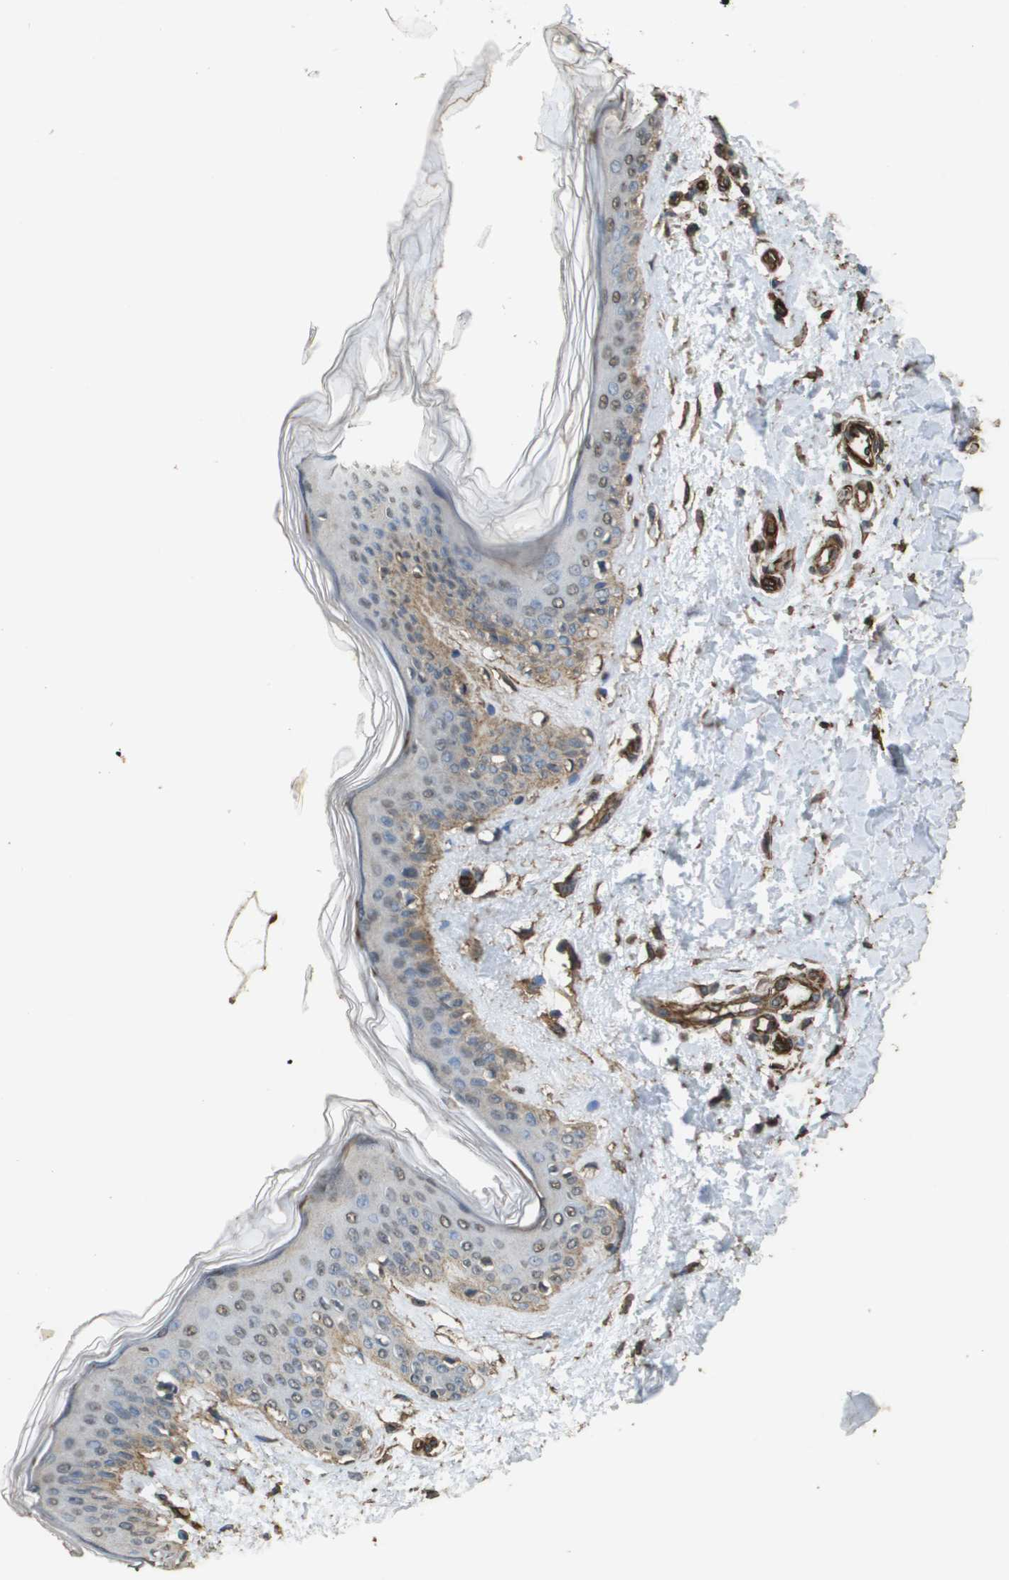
{"staining": {"intensity": "moderate", "quantity": ">75%", "location": "cytoplasmic/membranous"}, "tissue": "skin", "cell_type": "Fibroblasts", "image_type": "normal", "snomed": [{"axis": "morphology", "description": "Normal tissue, NOS"}, {"axis": "topography", "description": "Skin"}], "caption": "Immunohistochemistry (IHC) histopathology image of benign human skin stained for a protein (brown), which reveals medium levels of moderate cytoplasmic/membranous positivity in approximately >75% of fibroblasts.", "gene": "AAMP", "patient": {"sex": "female", "age": 41}}